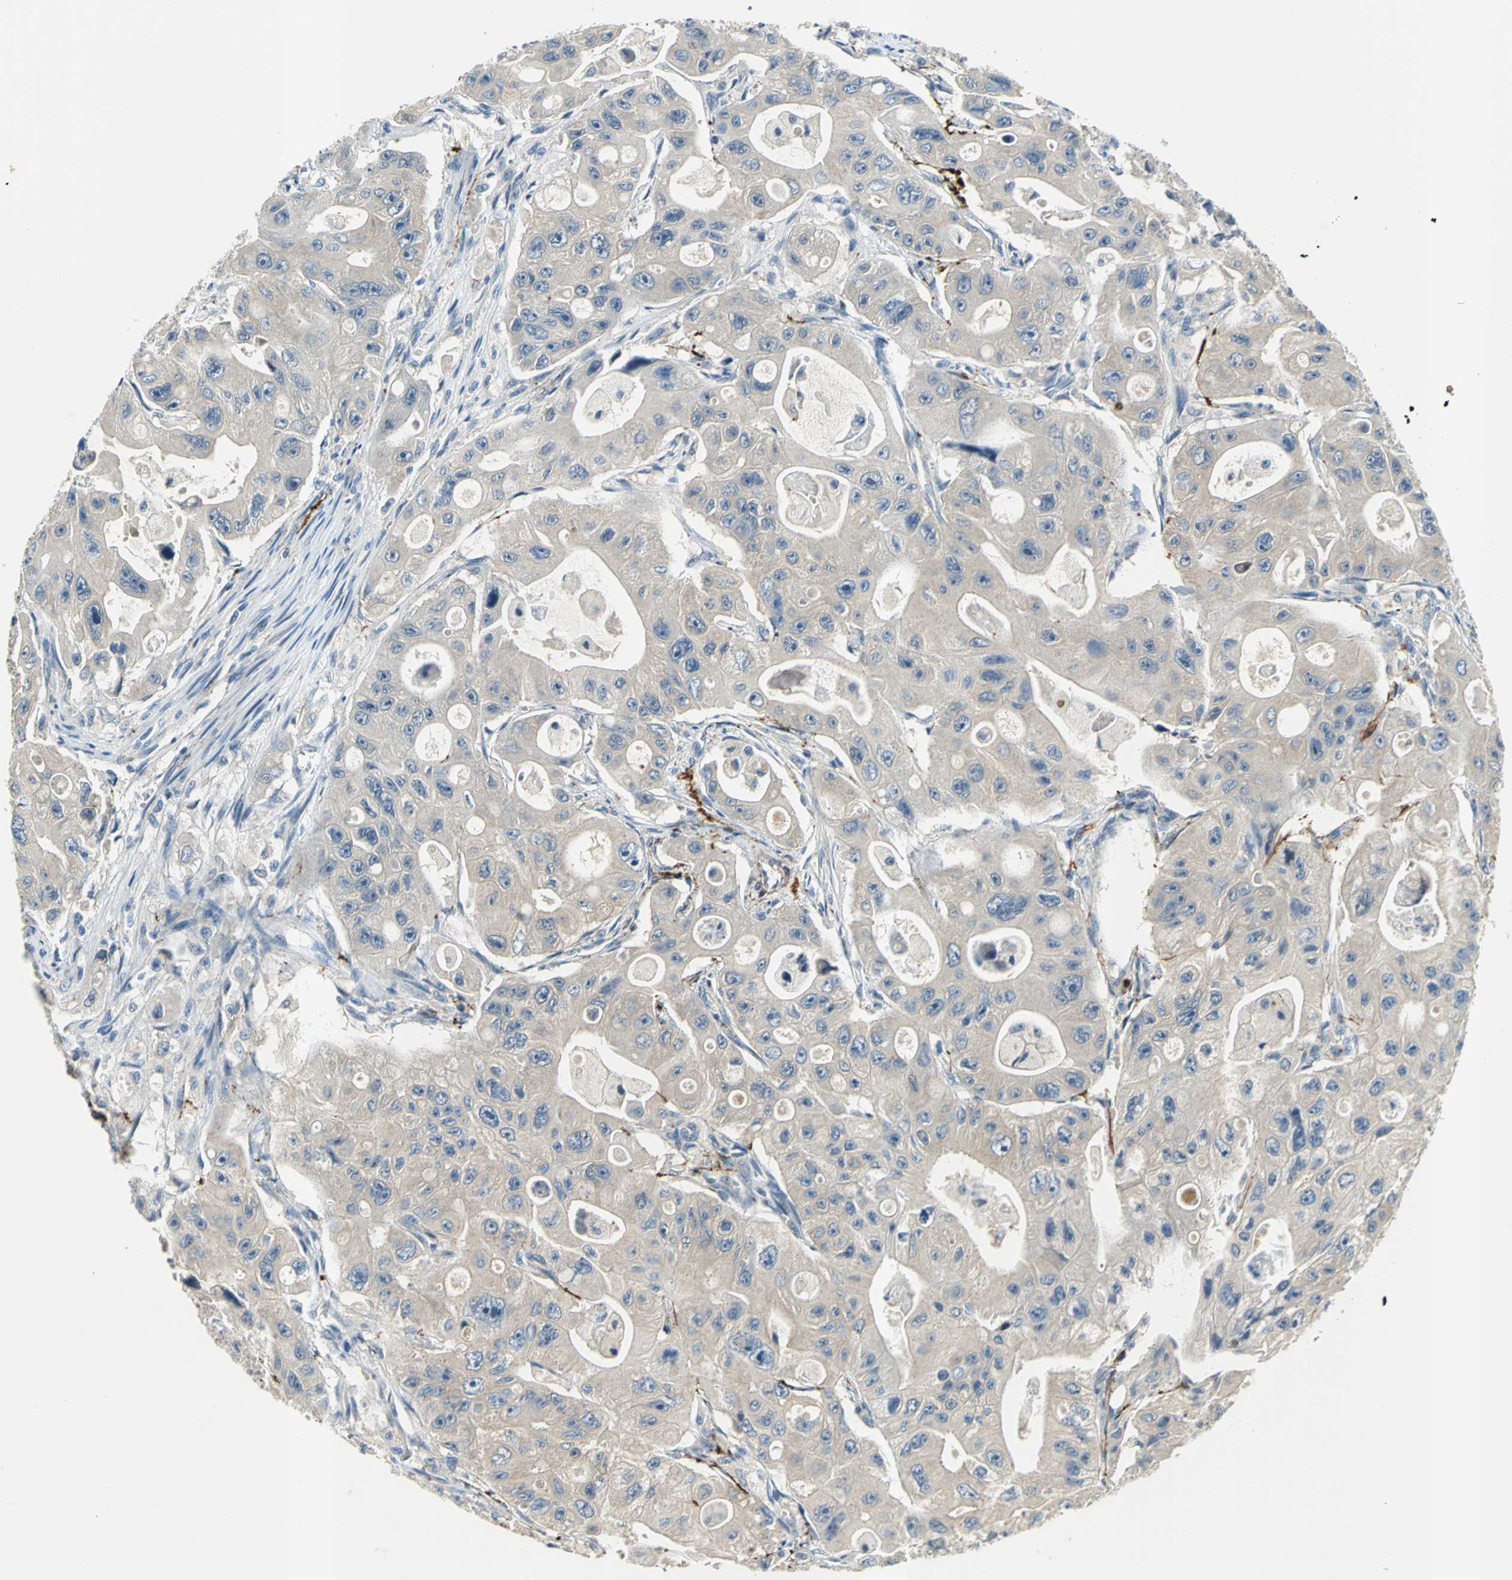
{"staining": {"intensity": "negative", "quantity": "none", "location": "none"}, "tissue": "colorectal cancer", "cell_type": "Tumor cells", "image_type": "cancer", "snomed": [{"axis": "morphology", "description": "Adenocarcinoma, NOS"}, {"axis": "topography", "description": "Colon"}], "caption": "Colorectal adenocarcinoma was stained to show a protein in brown. There is no significant expression in tumor cells.", "gene": "SLC16A7", "patient": {"sex": "female", "age": 46}}